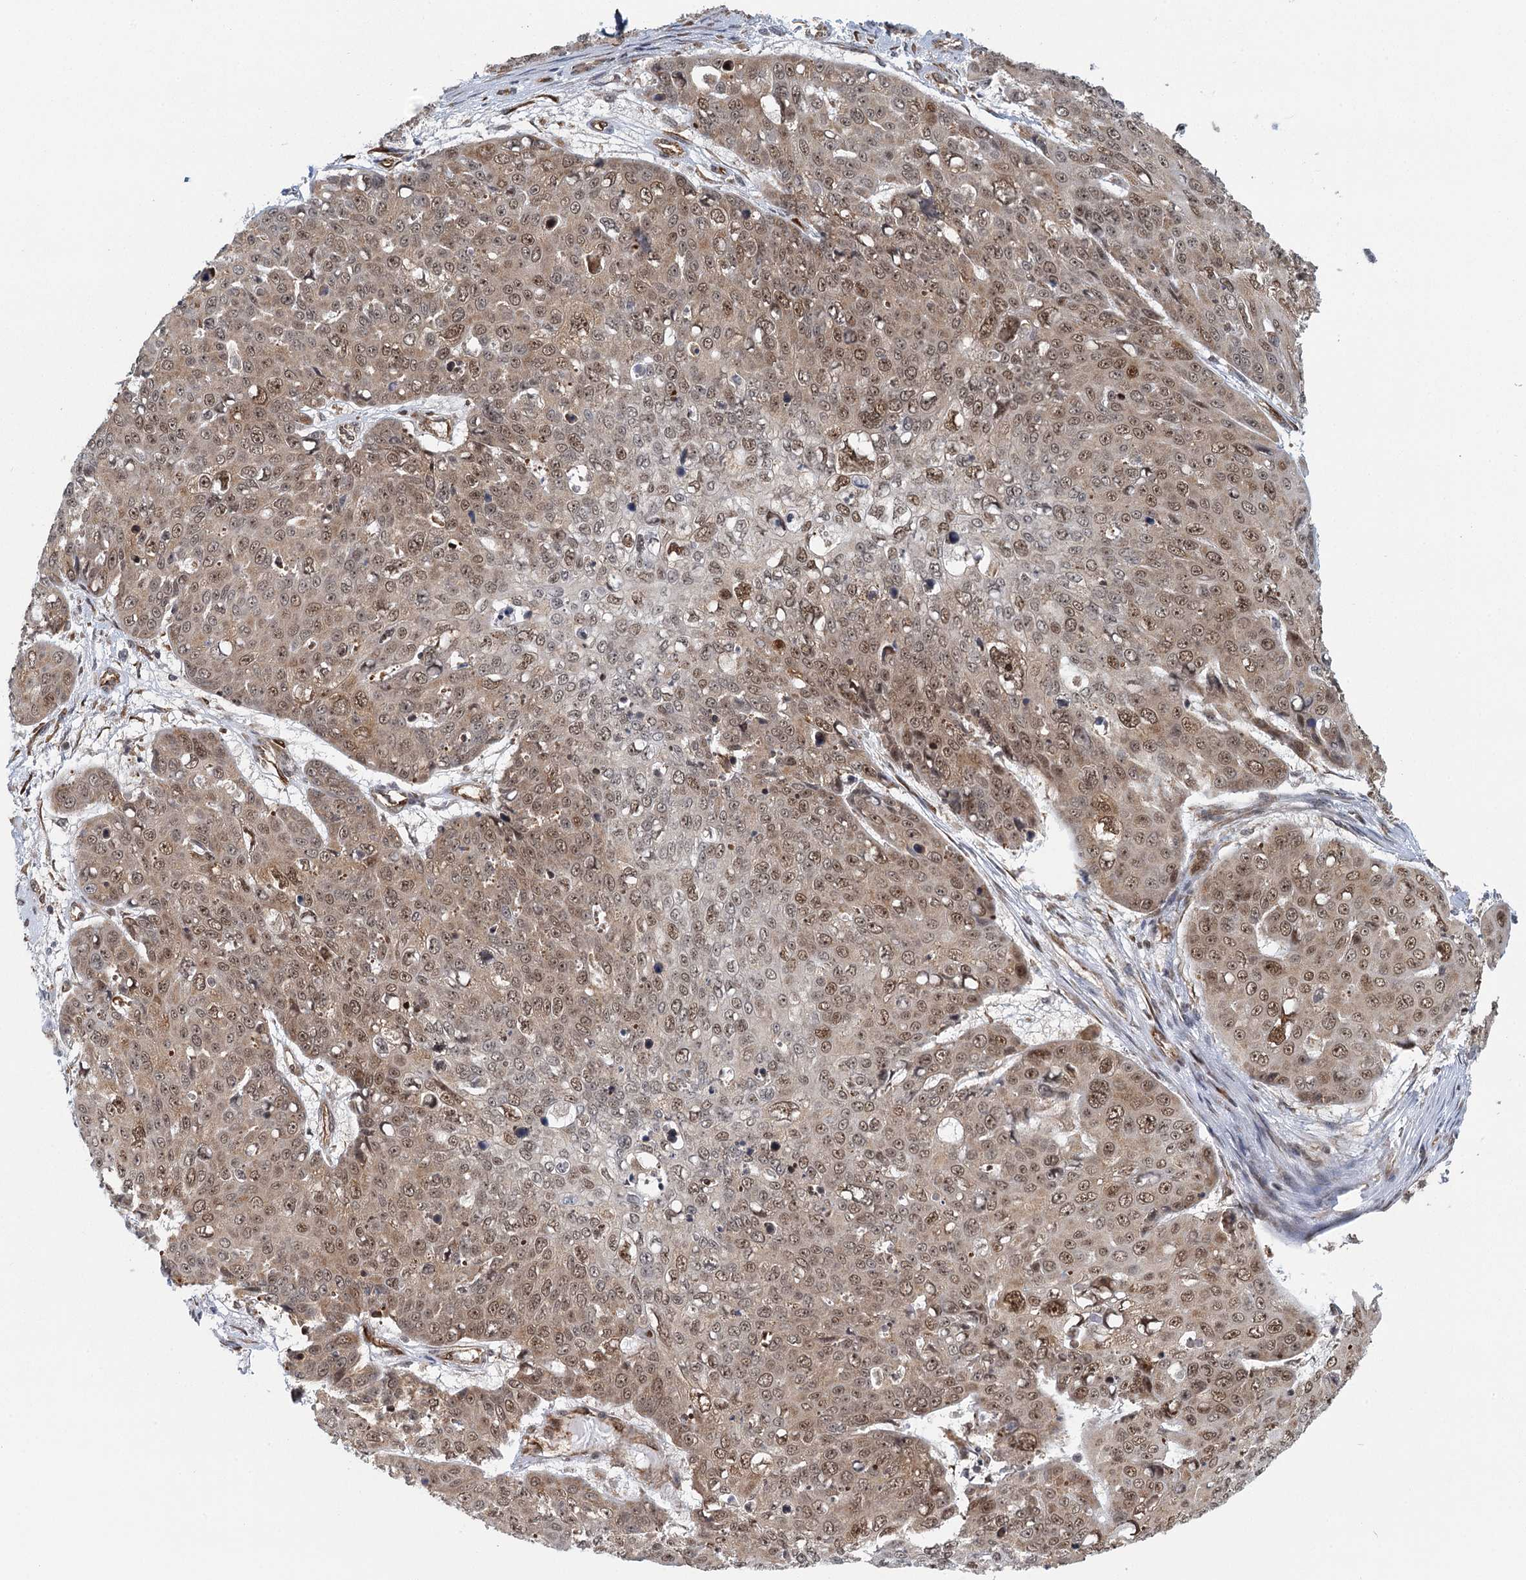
{"staining": {"intensity": "moderate", "quantity": ">75%", "location": "nuclear"}, "tissue": "skin cancer", "cell_type": "Tumor cells", "image_type": "cancer", "snomed": [{"axis": "morphology", "description": "Squamous cell carcinoma, NOS"}, {"axis": "topography", "description": "Skin"}], "caption": "Tumor cells display medium levels of moderate nuclear positivity in approximately >75% of cells in squamous cell carcinoma (skin).", "gene": "GPATCH11", "patient": {"sex": "male", "age": 71}}